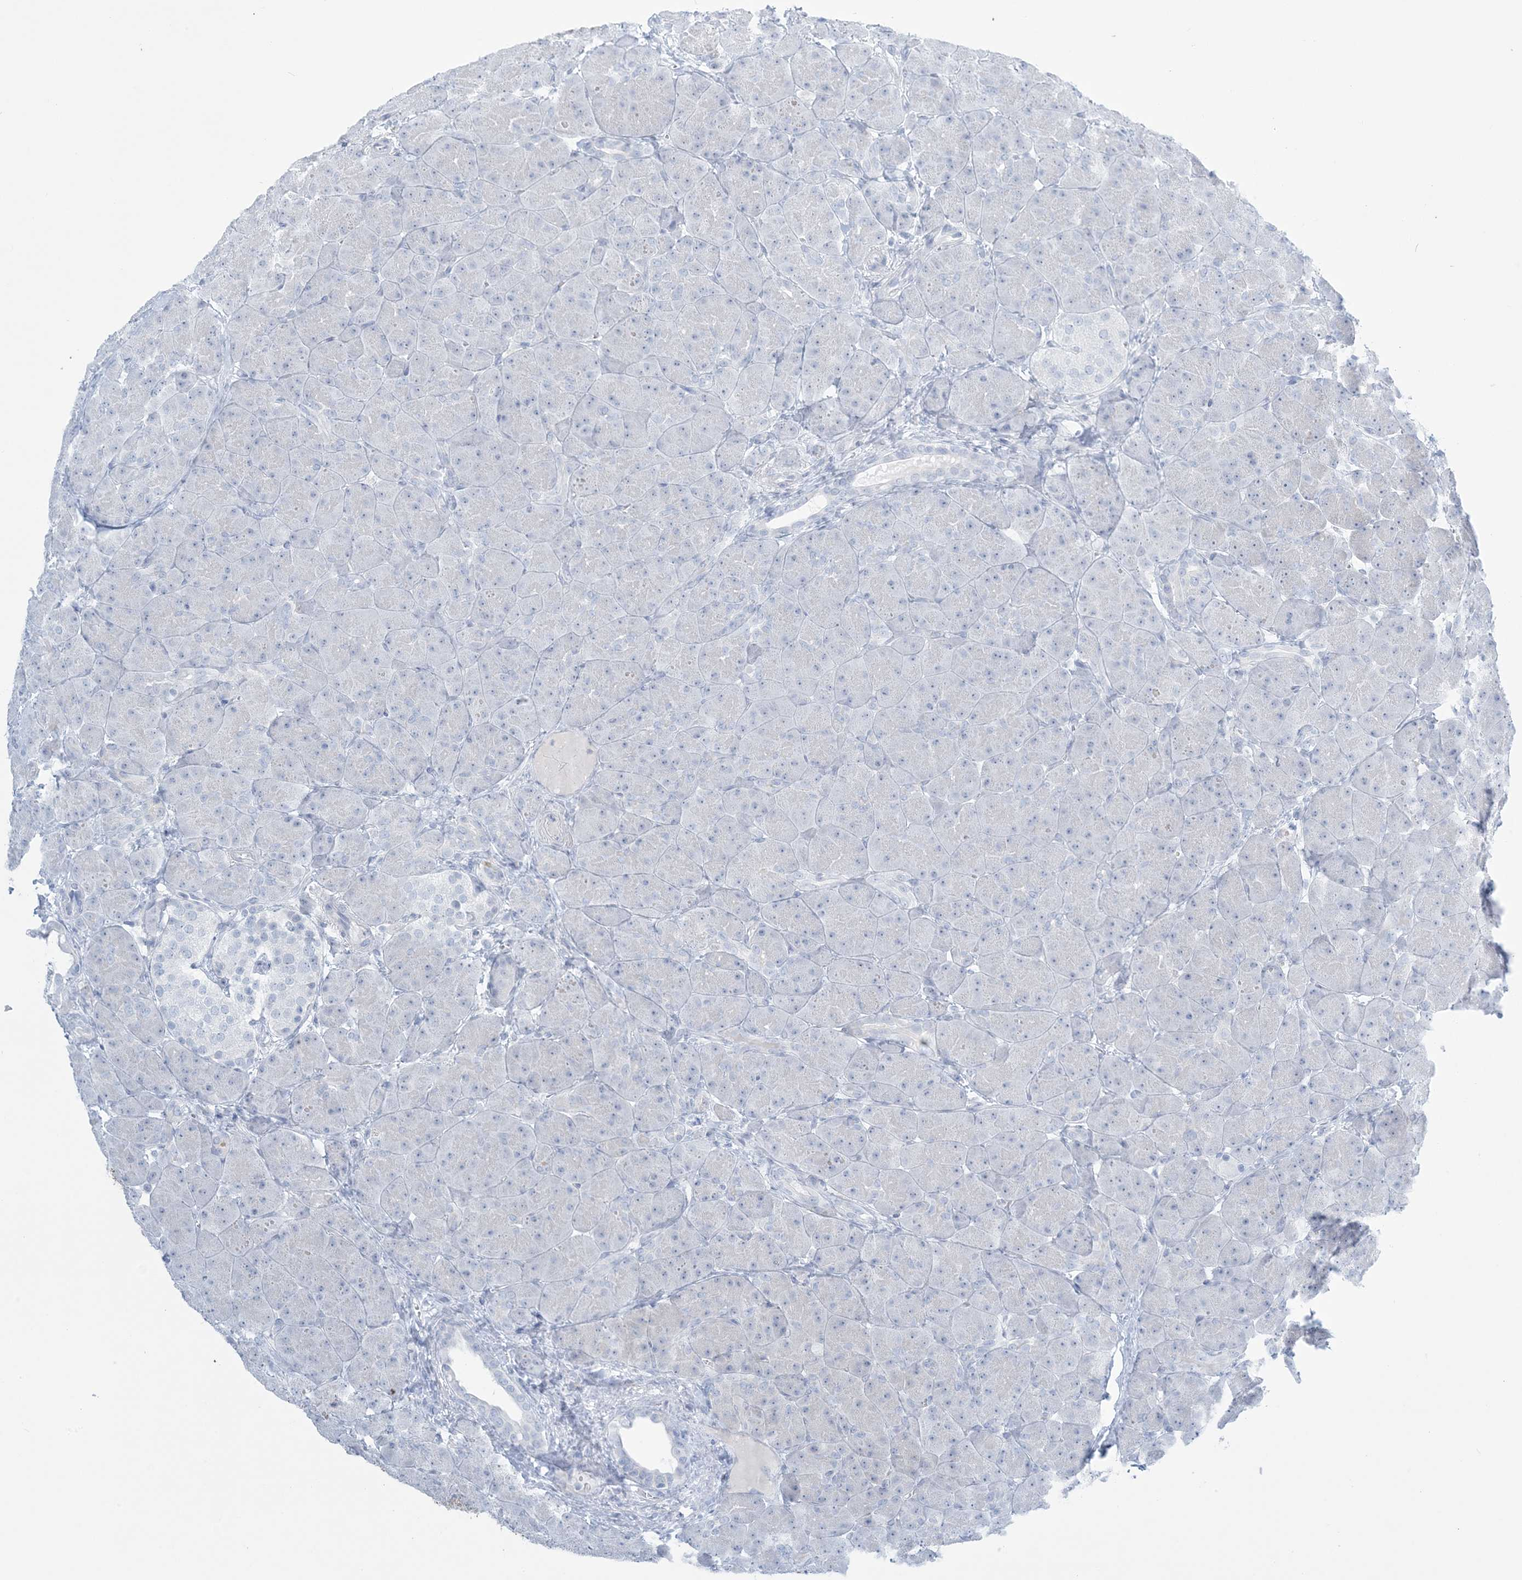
{"staining": {"intensity": "negative", "quantity": "none", "location": "none"}, "tissue": "pancreas", "cell_type": "Exocrine glandular cells", "image_type": "normal", "snomed": [{"axis": "morphology", "description": "Normal tissue, NOS"}, {"axis": "topography", "description": "Pancreas"}], "caption": "Immunohistochemistry image of unremarkable pancreas: pancreas stained with DAB shows no significant protein expression in exocrine glandular cells.", "gene": "AGXT", "patient": {"sex": "male", "age": 66}}